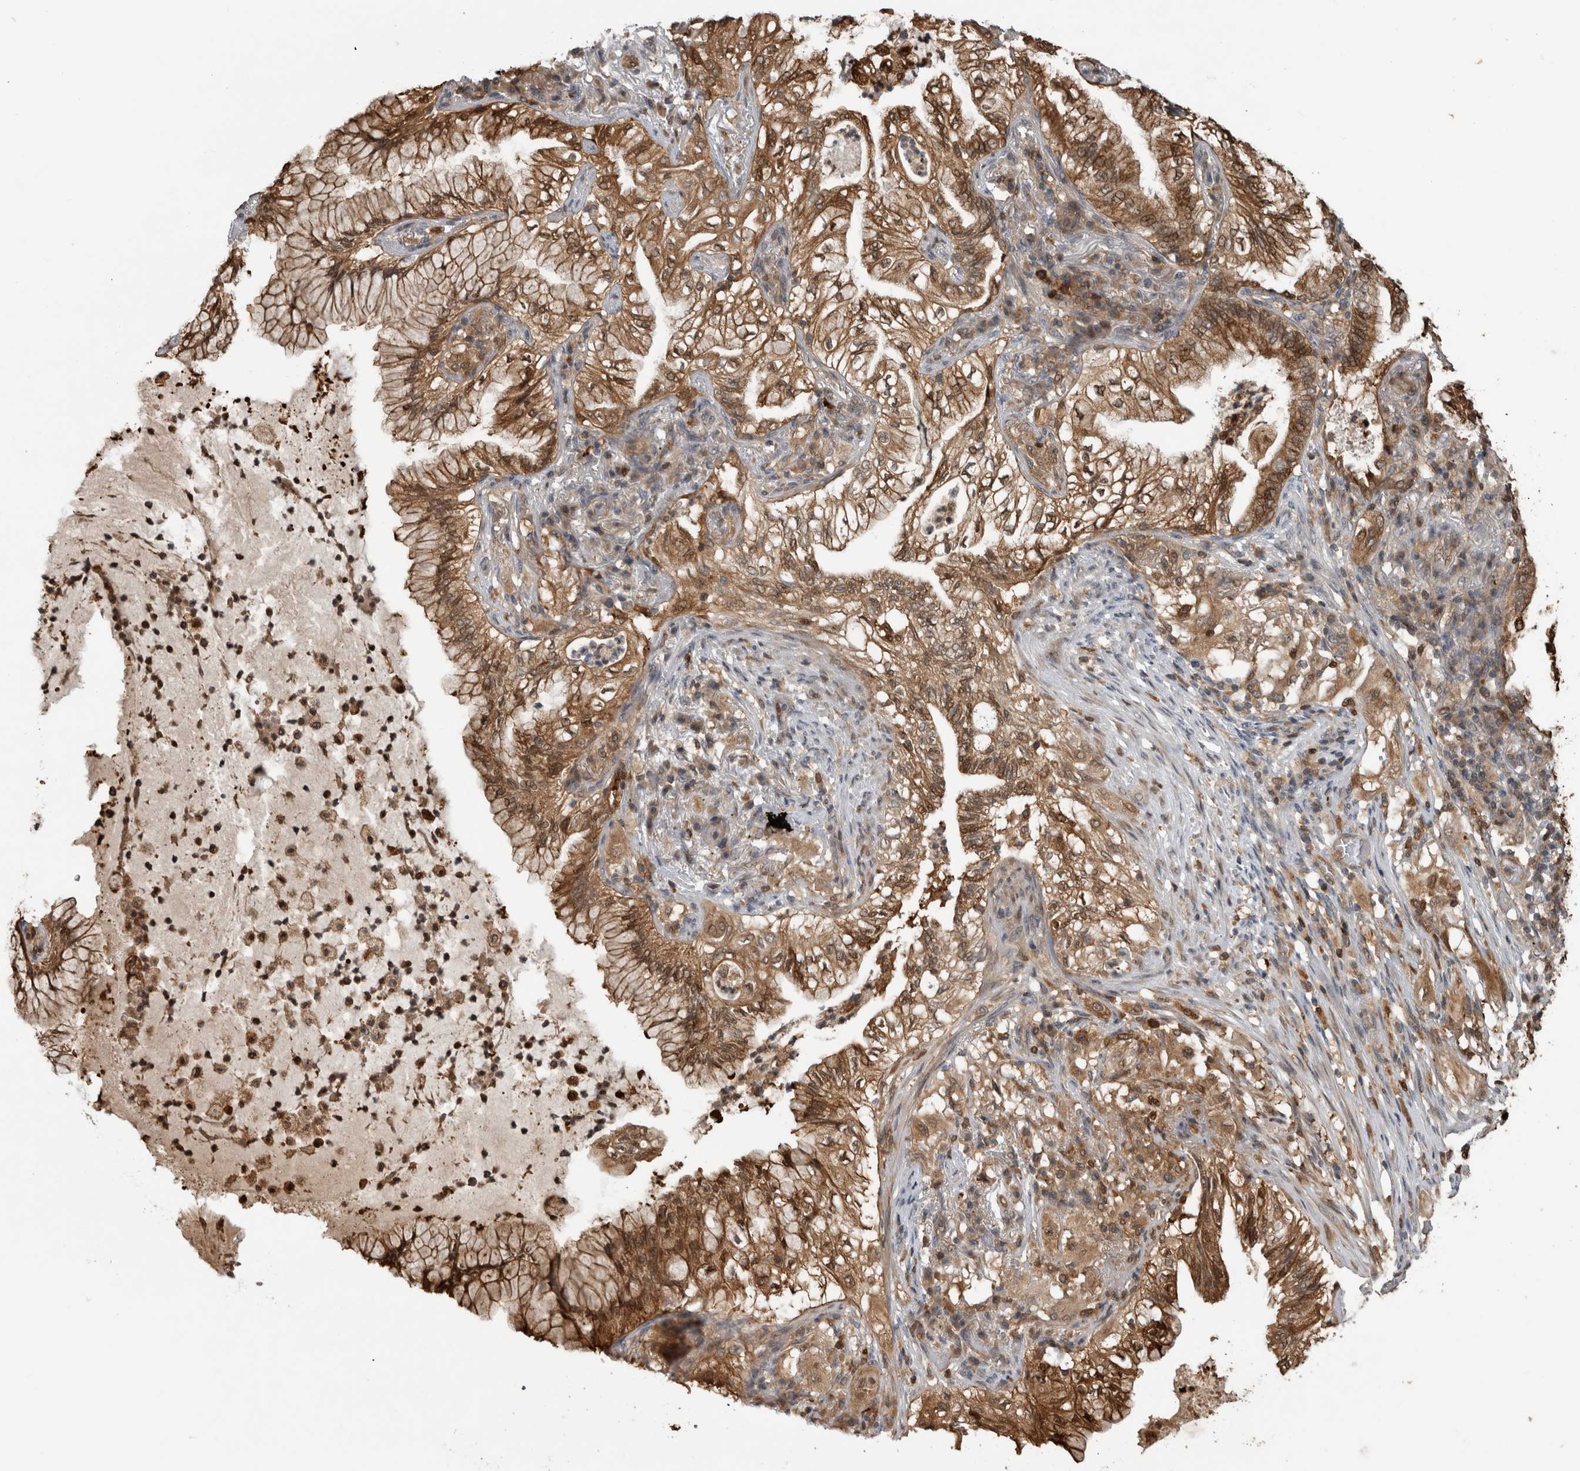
{"staining": {"intensity": "moderate", "quantity": ">75%", "location": "cytoplasmic/membranous,nuclear"}, "tissue": "lung cancer", "cell_type": "Tumor cells", "image_type": "cancer", "snomed": [{"axis": "morphology", "description": "Adenocarcinoma, NOS"}, {"axis": "topography", "description": "Lung"}], "caption": "High-magnification brightfield microscopy of lung cancer stained with DAB (brown) and counterstained with hematoxylin (blue). tumor cells exhibit moderate cytoplasmic/membranous and nuclear positivity is identified in about>75% of cells.", "gene": "USH1G", "patient": {"sex": "female", "age": 70}}